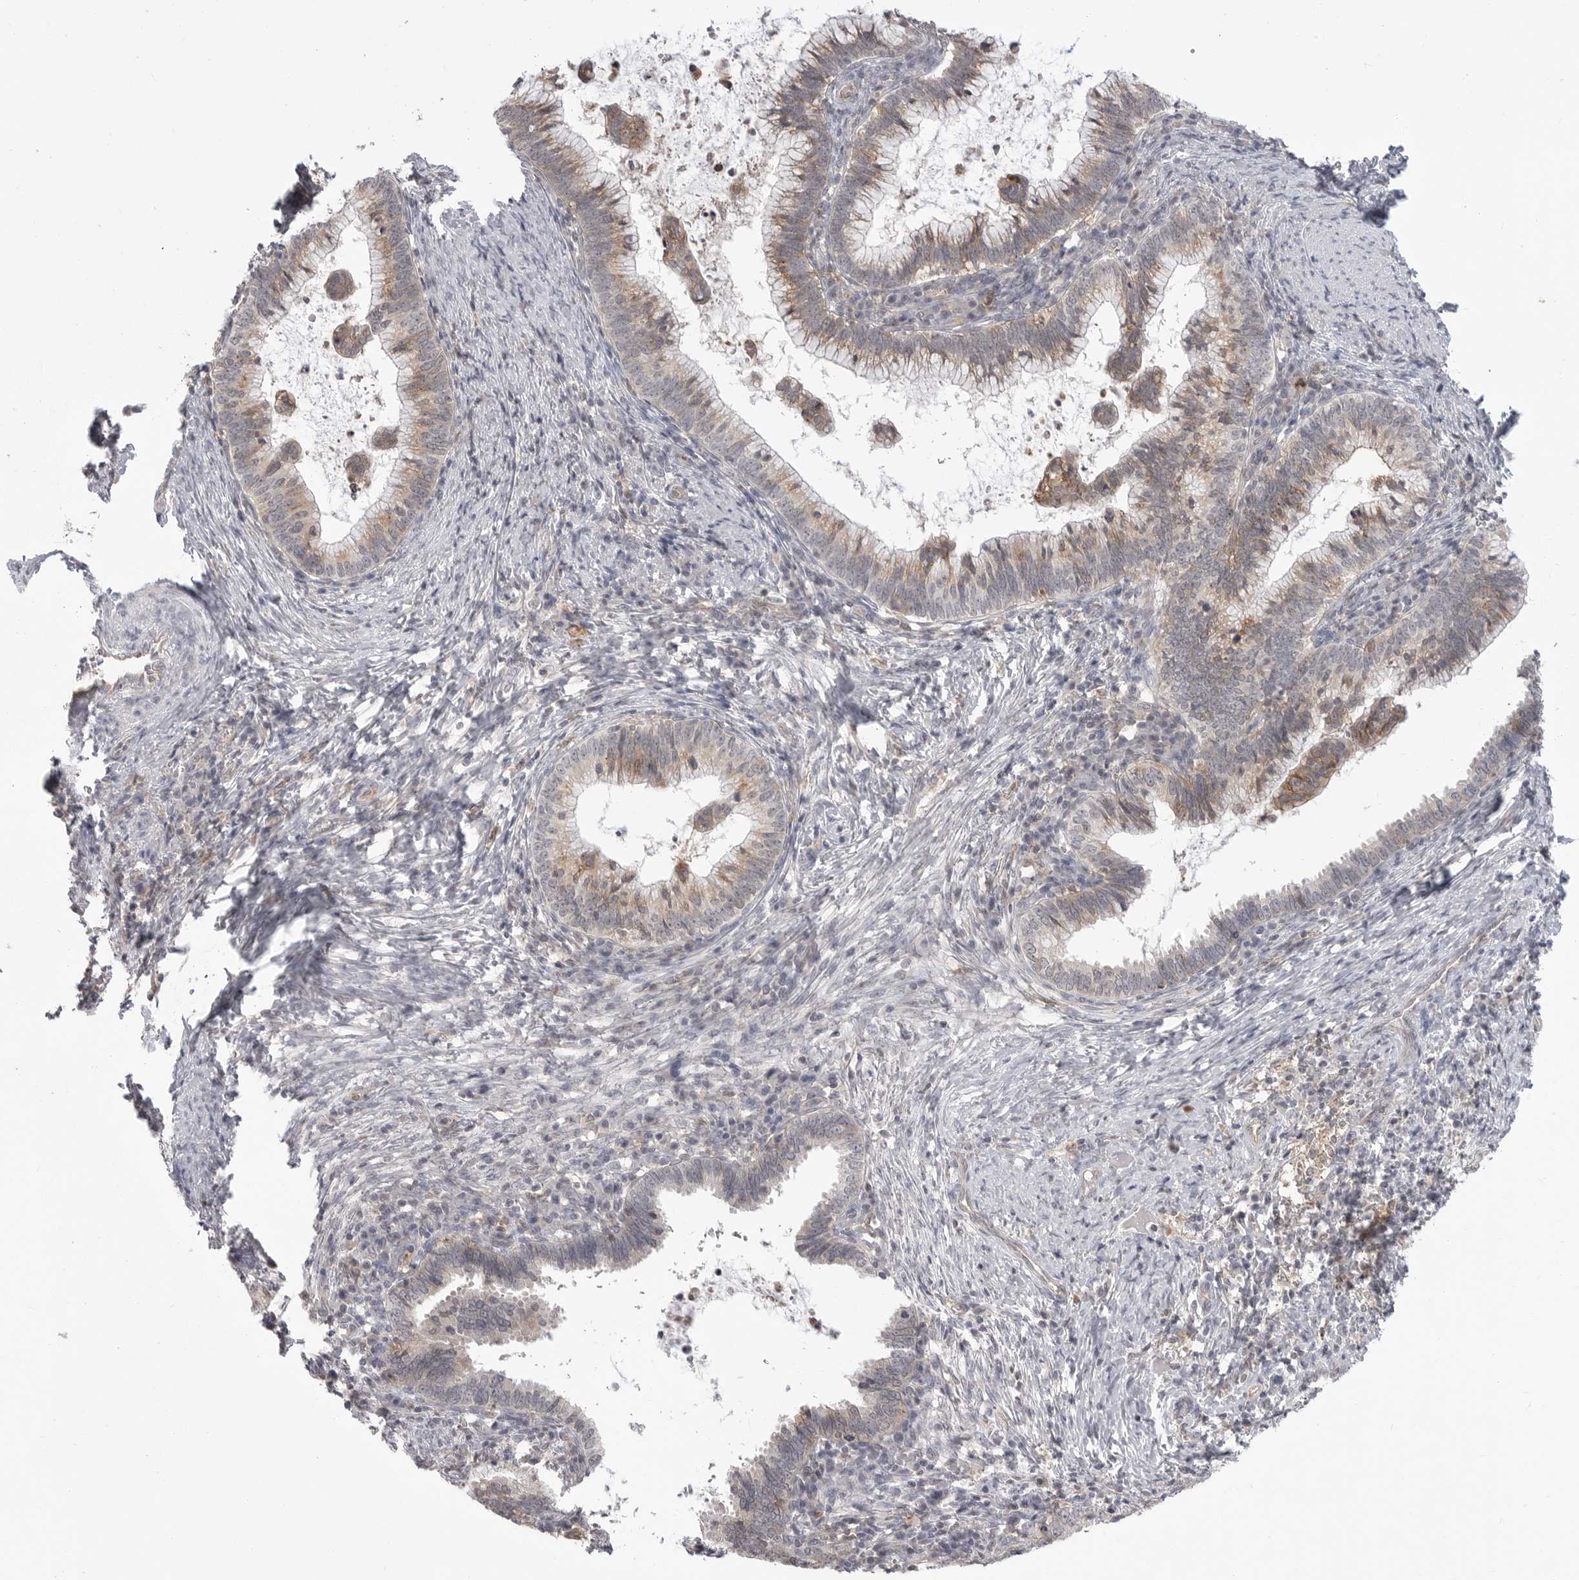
{"staining": {"intensity": "weak", "quantity": "25%-75%", "location": "cytoplasmic/membranous"}, "tissue": "cervical cancer", "cell_type": "Tumor cells", "image_type": "cancer", "snomed": [{"axis": "morphology", "description": "Adenocarcinoma, NOS"}, {"axis": "topography", "description": "Cervix"}], "caption": "Immunohistochemical staining of human adenocarcinoma (cervical) displays low levels of weak cytoplasmic/membranous protein expression in approximately 25%-75% of tumor cells.", "gene": "IFNGR1", "patient": {"sex": "female", "age": 36}}